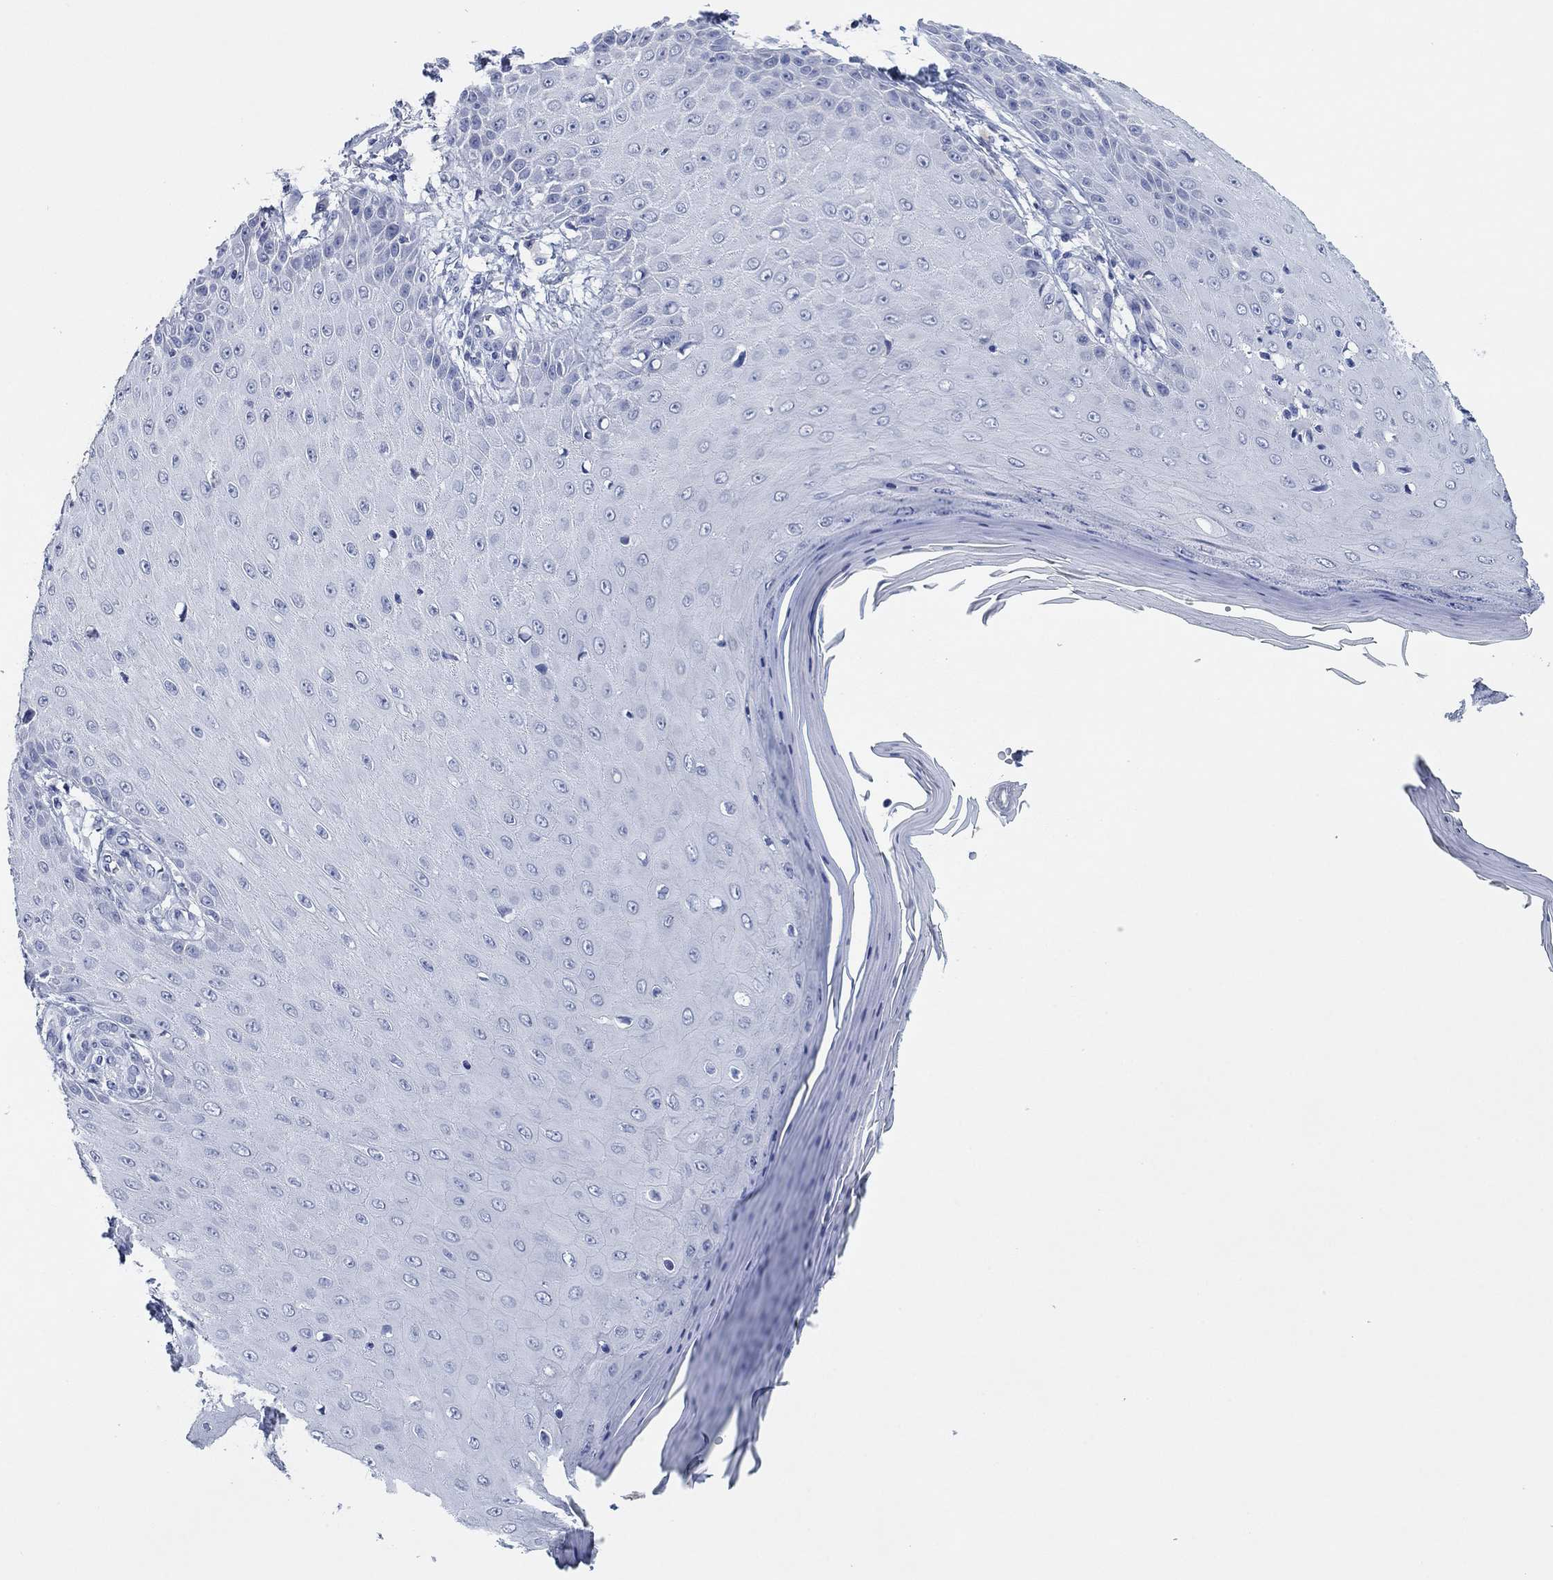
{"staining": {"intensity": "negative", "quantity": "none", "location": "none"}, "tissue": "skin cancer", "cell_type": "Tumor cells", "image_type": "cancer", "snomed": [{"axis": "morphology", "description": "Inflammation, NOS"}, {"axis": "morphology", "description": "Squamous cell carcinoma, NOS"}, {"axis": "topography", "description": "Skin"}], "caption": "Tumor cells are negative for protein expression in human skin squamous cell carcinoma.", "gene": "POU5F1", "patient": {"sex": "male", "age": 70}}